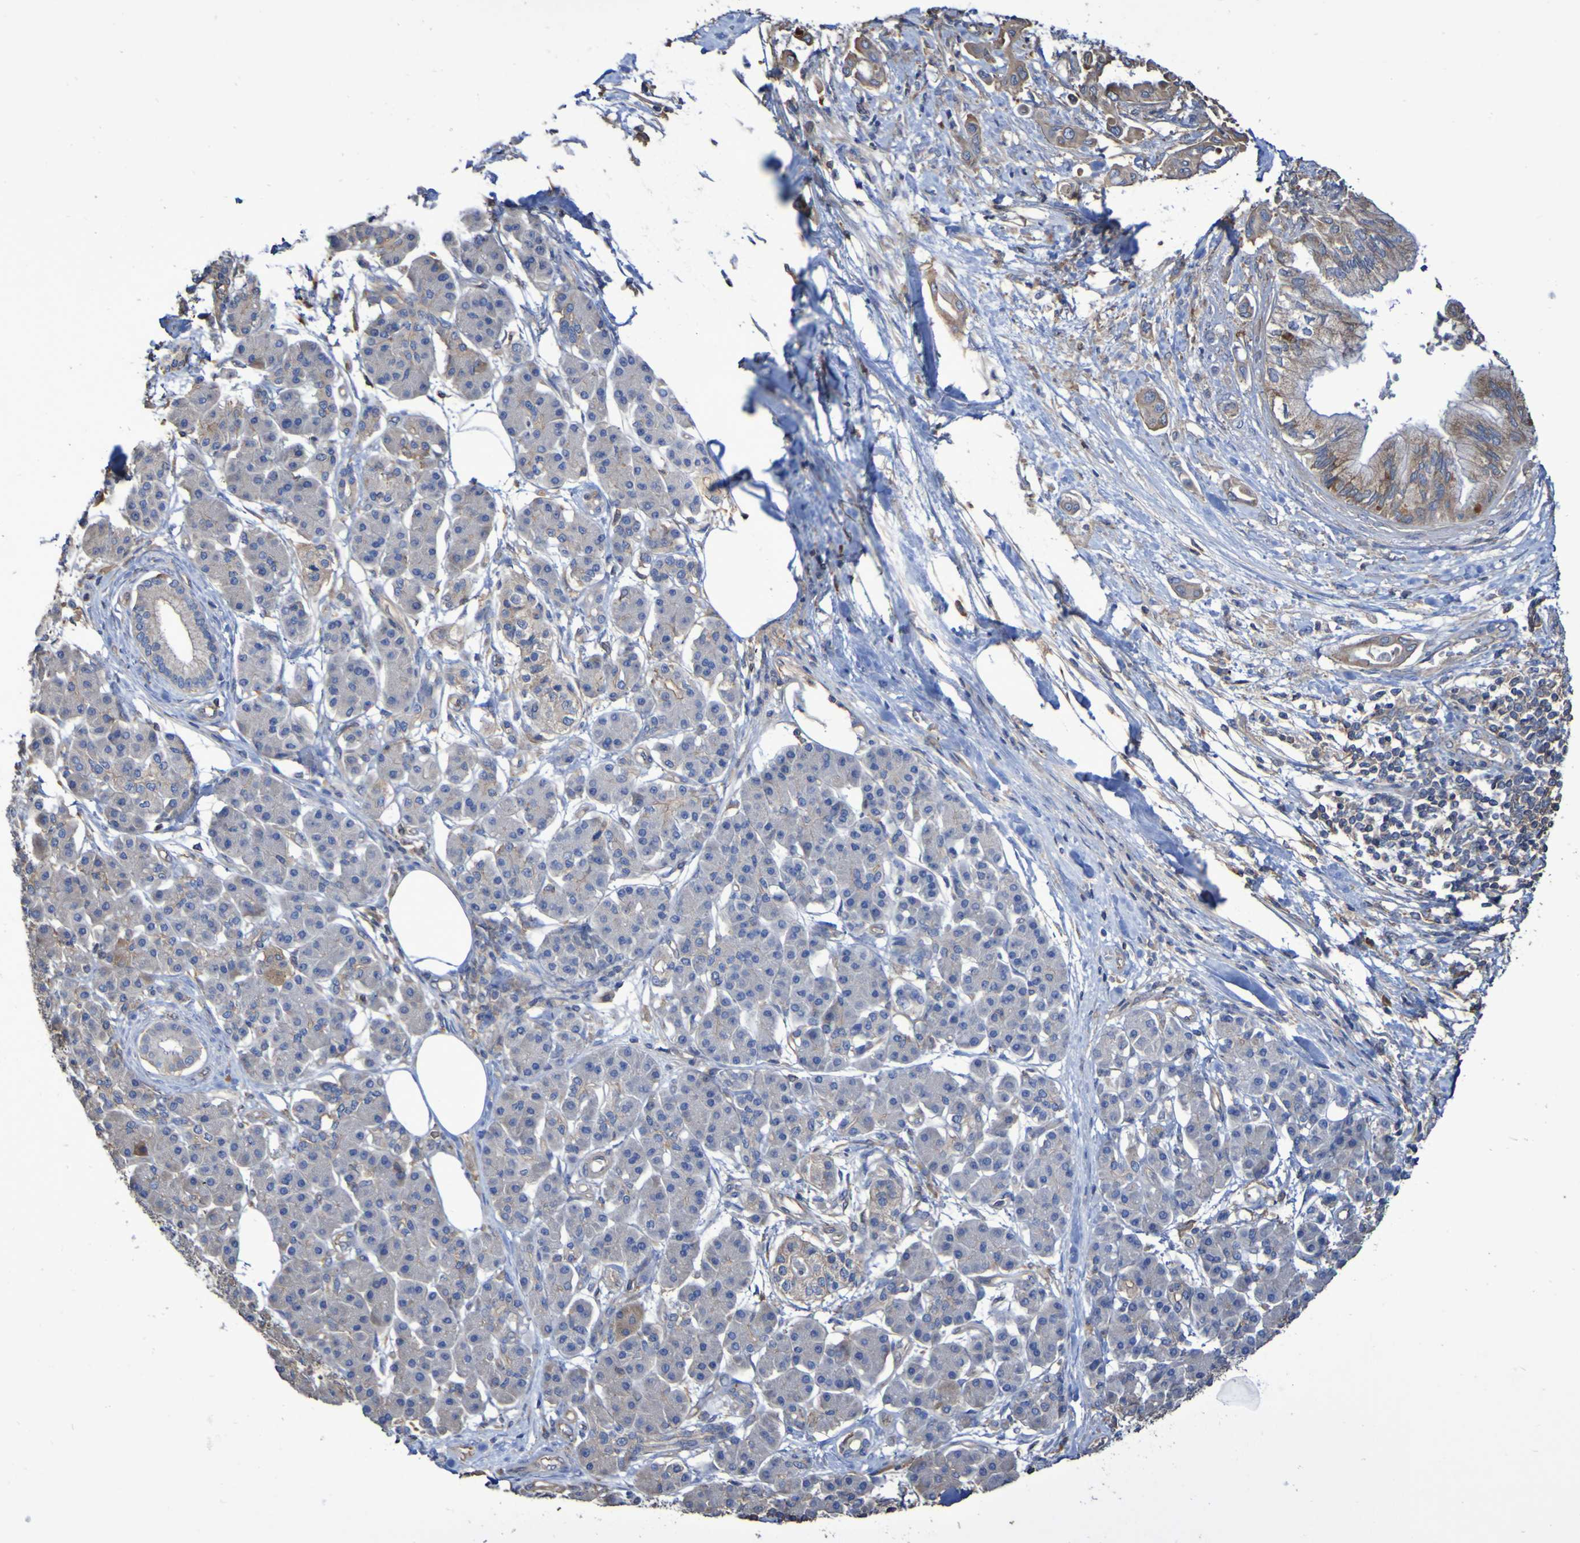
{"staining": {"intensity": "weak", "quantity": ">75%", "location": "cytoplasmic/membranous"}, "tissue": "pancreatic cancer", "cell_type": "Tumor cells", "image_type": "cancer", "snomed": [{"axis": "morphology", "description": "Adenocarcinoma, NOS"}, {"axis": "morphology", "description": "Adenocarcinoma, metastatic, NOS"}, {"axis": "topography", "description": "Lymph node"}, {"axis": "topography", "description": "Pancreas"}, {"axis": "topography", "description": "Duodenum"}], "caption": "Protein analysis of metastatic adenocarcinoma (pancreatic) tissue reveals weak cytoplasmic/membranous positivity in approximately >75% of tumor cells. The staining was performed using DAB (3,3'-diaminobenzidine), with brown indicating positive protein expression. Nuclei are stained blue with hematoxylin.", "gene": "SYNJ1", "patient": {"sex": "female", "age": 64}}